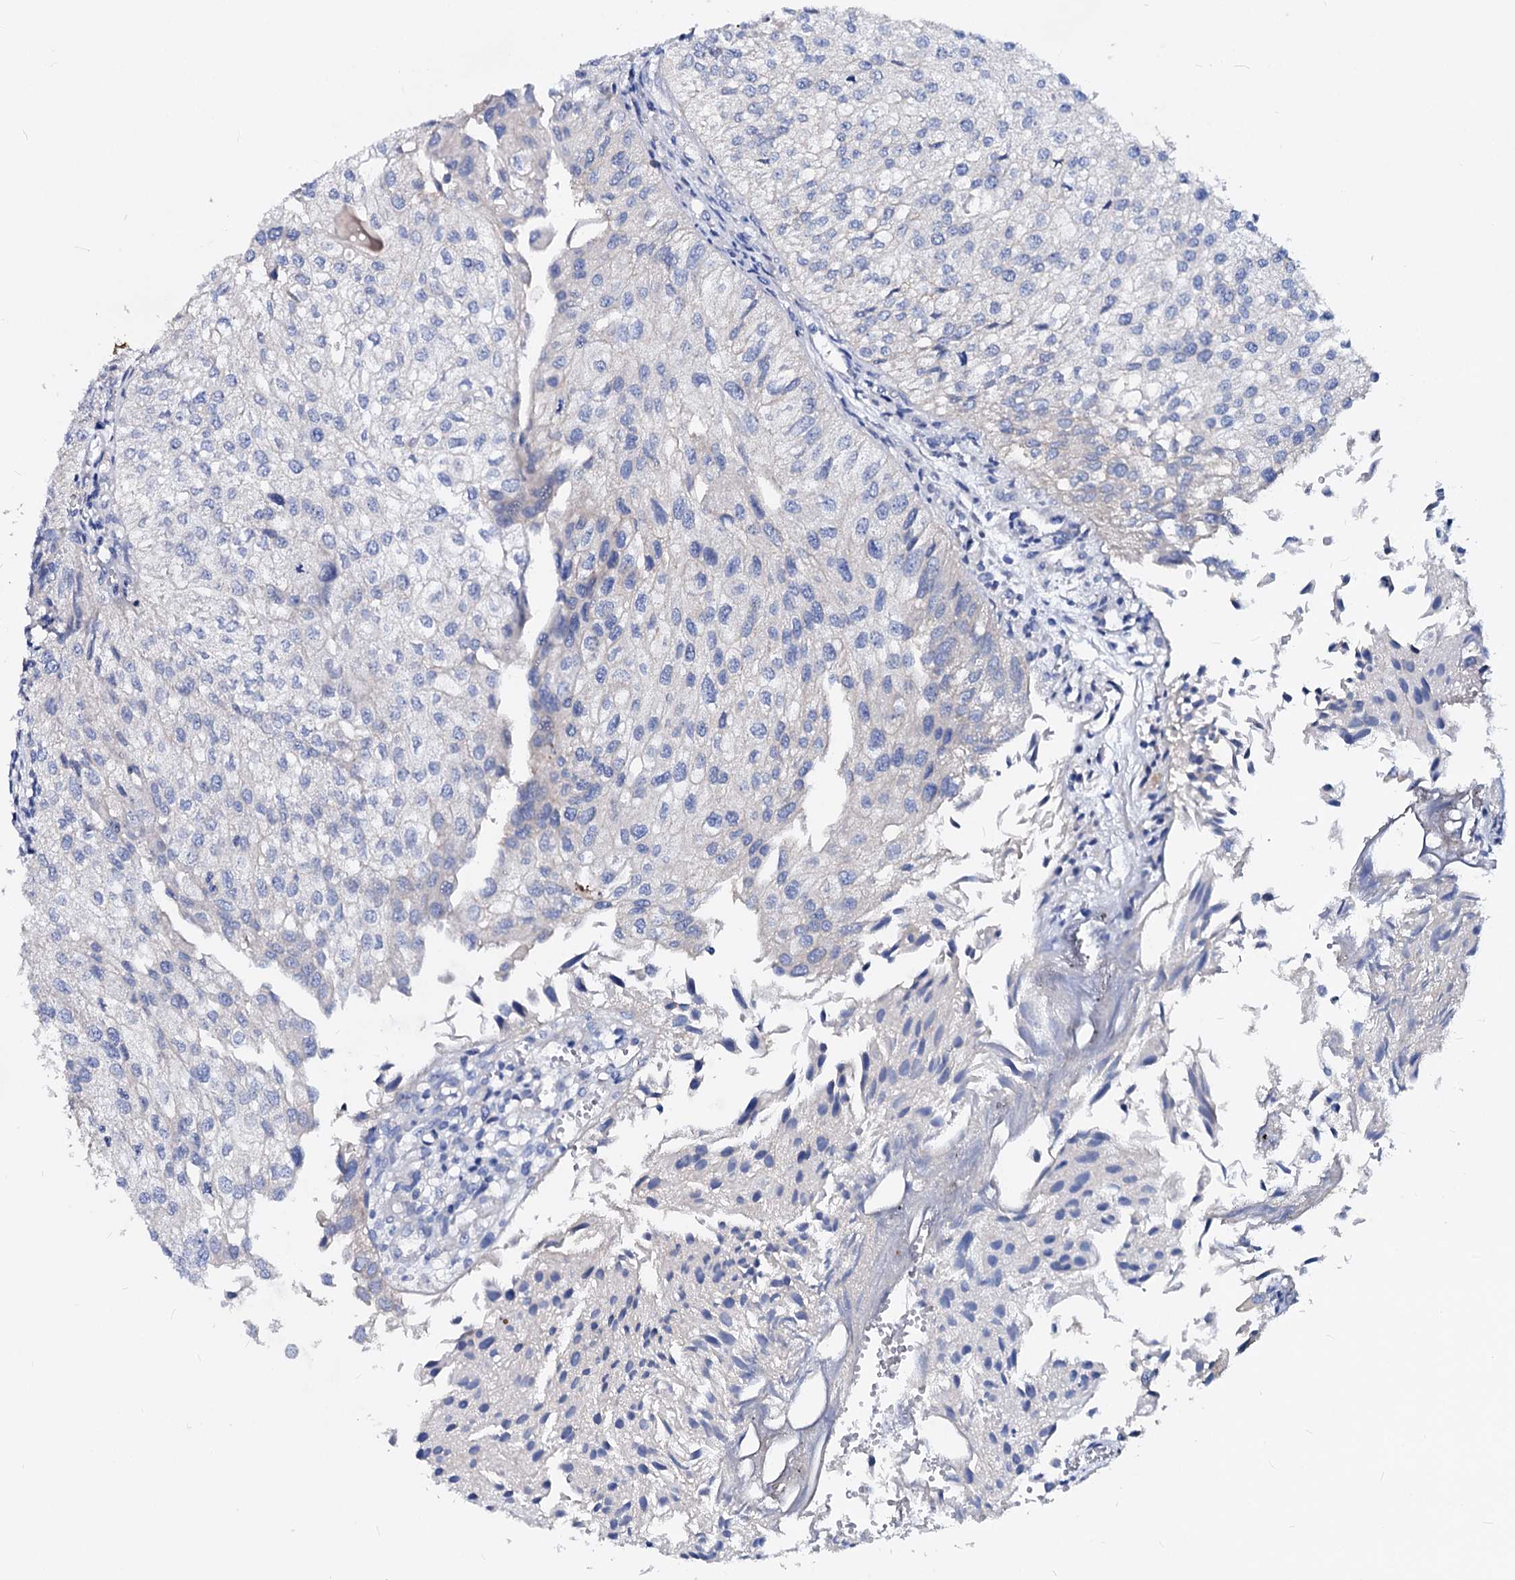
{"staining": {"intensity": "negative", "quantity": "none", "location": "none"}, "tissue": "urothelial cancer", "cell_type": "Tumor cells", "image_type": "cancer", "snomed": [{"axis": "morphology", "description": "Urothelial carcinoma, Low grade"}, {"axis": "topography", "description": "Urinary bladder"}], "caption": "Immunohistochemistry photomicrograph of neoplastic tissue: human urothelial carcinoma (low-grade) stained with DAB (3,3'-diaminobenzidine) reveals no significant protein positivity in tumor cells.", "gene": "DYDC2", "patient": {"sex": "female", "age": 89}}